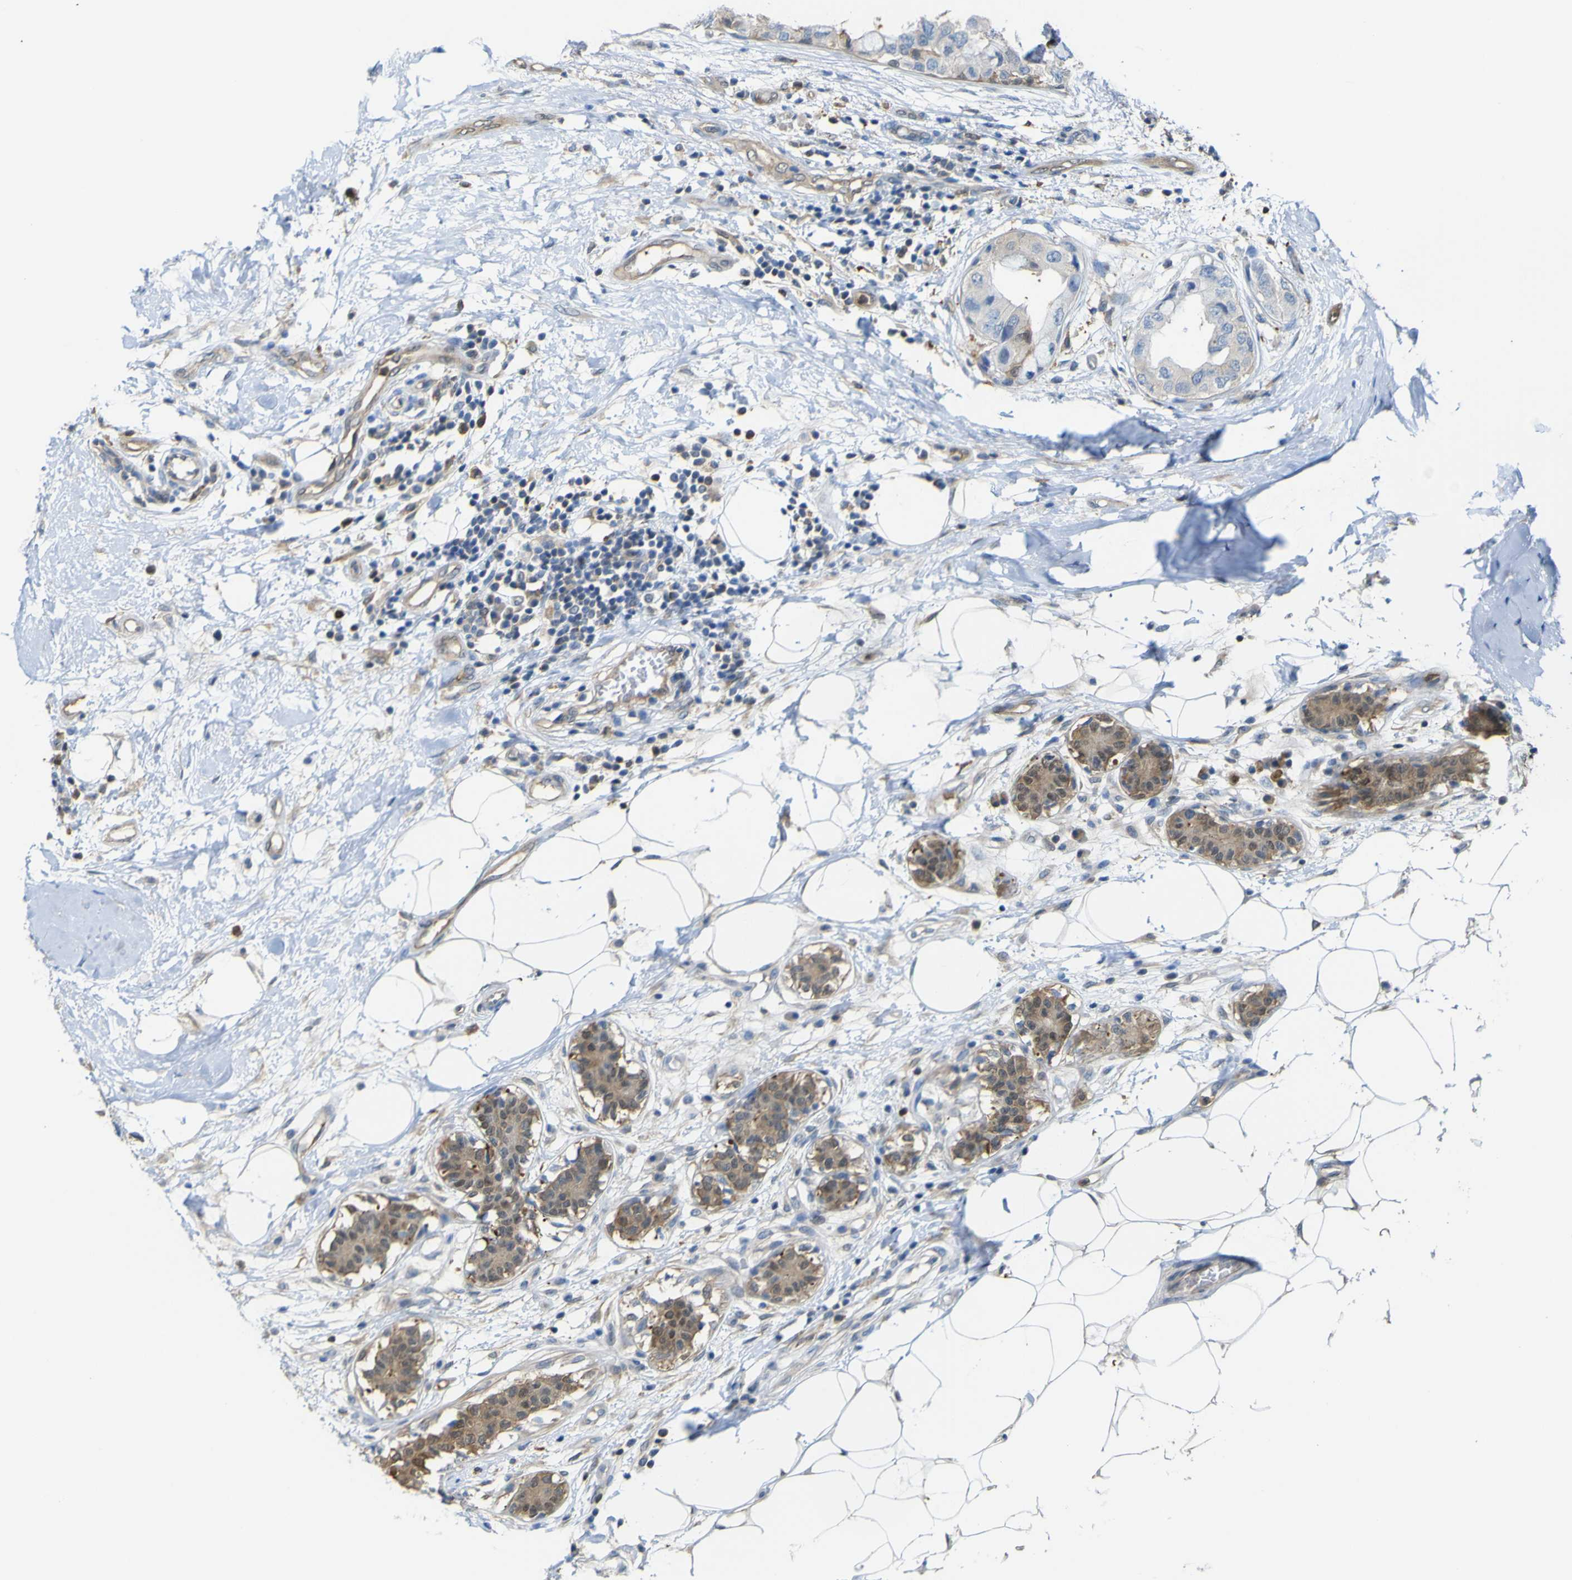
{"staining": {"intensity": "weak", "quantity": "<25%", "location": "cytoplasmic/membranous"}, "tissue": "breast cancer", "cell_type": "Tumor cells", "image_type": "cancer", "snomed": [{"axis": "morphology", "description": "Duct carcinoma"}, {"axis": "topography", "description": "Breast"}], "caption": "IHC photomicrograph of breast infiltrating ductal carcinoma stained for a protein (brown), which reveals no positivity in tumor cells.", "gene": "ABHD3", "patient": {"sex": "female", "age": 40}}